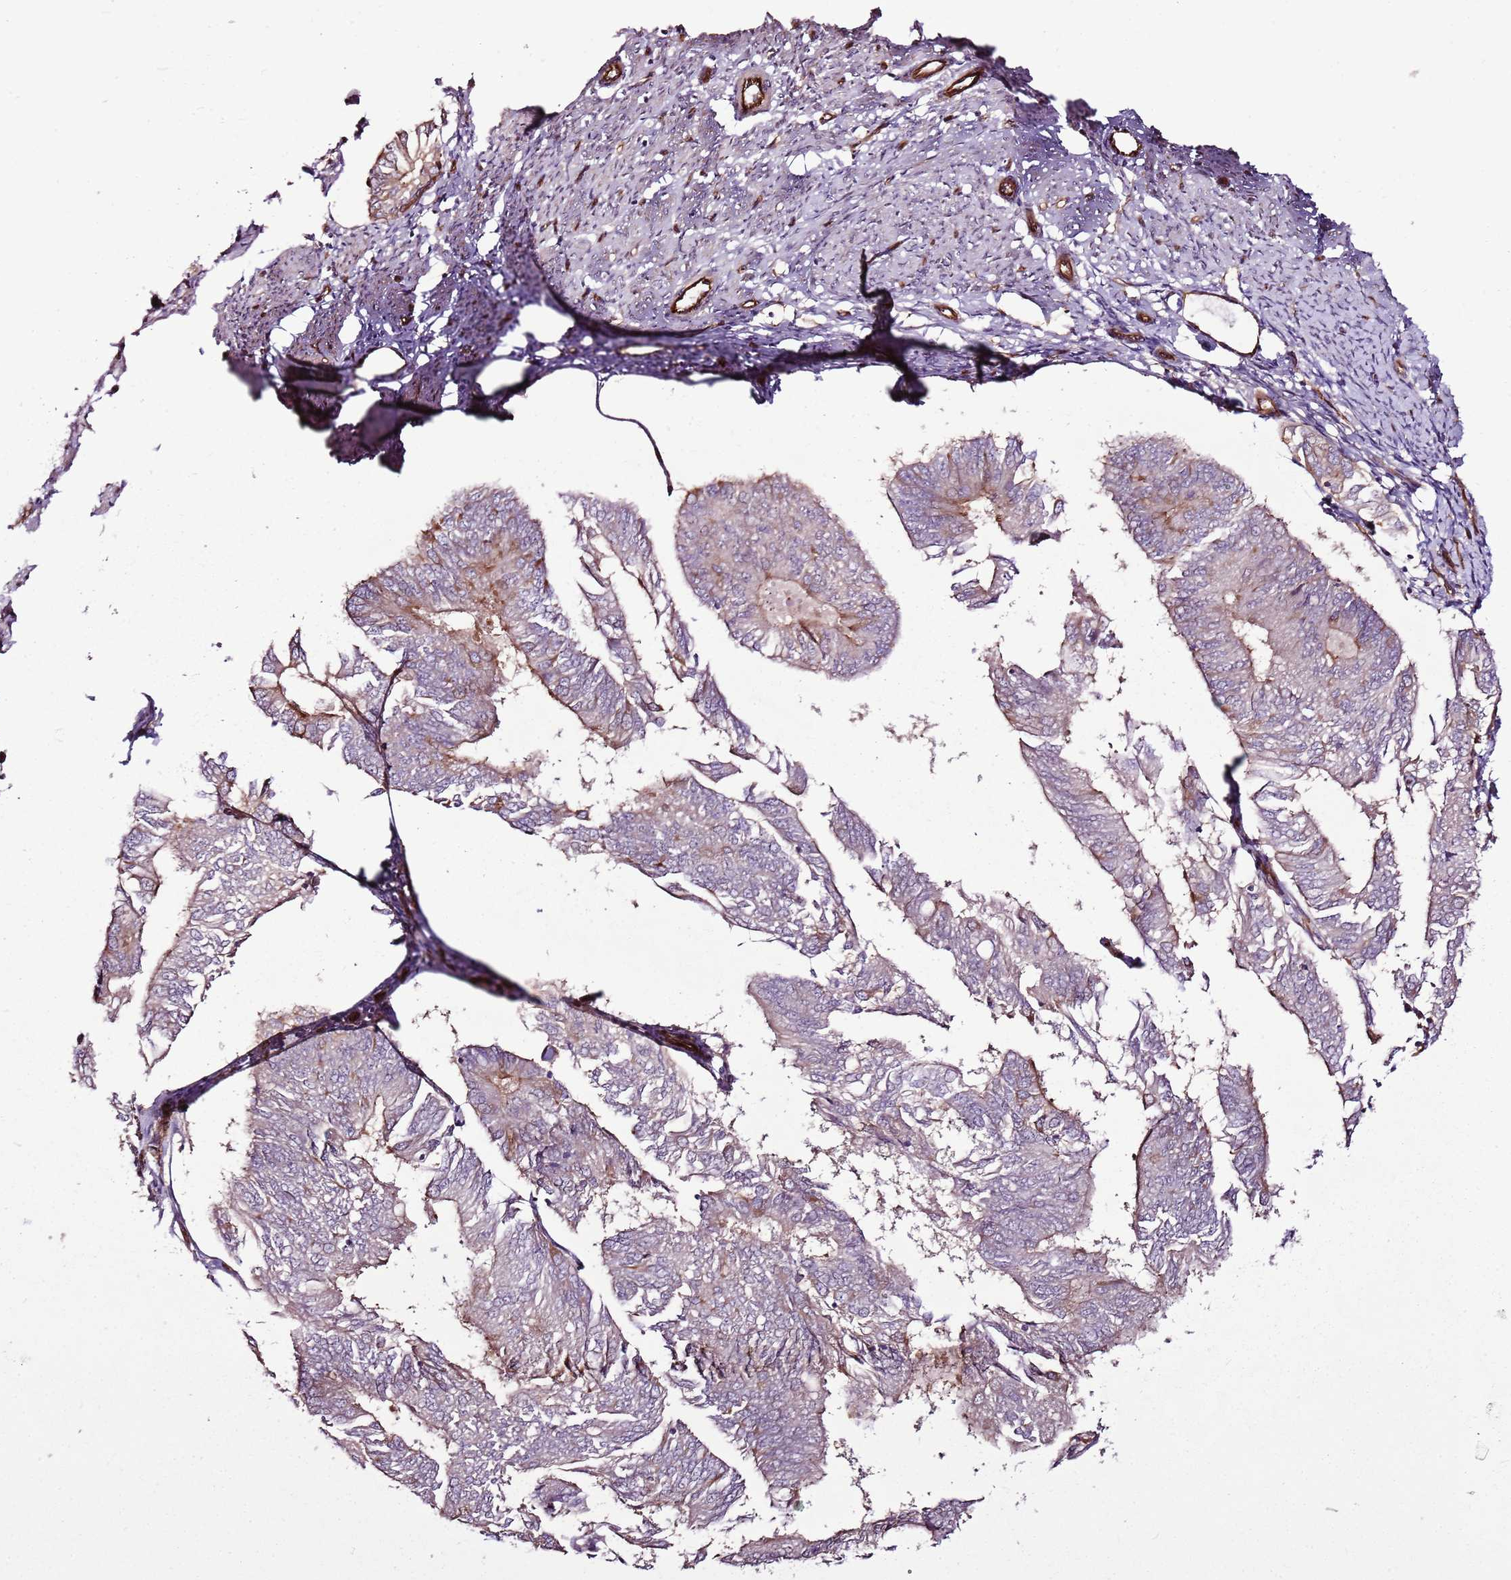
{"staining": {"intensity": "moderate", "quantity": "25%-75%", "location": "cytoplasmic/membranous"}, "tissue": "endometrial cancer", "cell_type": "Tumor cells", "image_type": "cancer", "snomed": [{"axis": "morphology", "description": "Adenocarcinoma, NOS"}, {"axis": "topography", "description": "Endometrium"}], "caption": "Immunohistochemistry (IHC) photomicrograph of neoplastic tissue: adenocarcinoma (endometrial) stained using immunohistochemistry exhibits medium levels of moderate protein expression localized specifically in the cytoplasmic/membranous of tumor cells, appearing as a cytoplasmic/membranous brown color.", "gene": "ZNF827", "patient": {"sex": "female", "age": 58}}